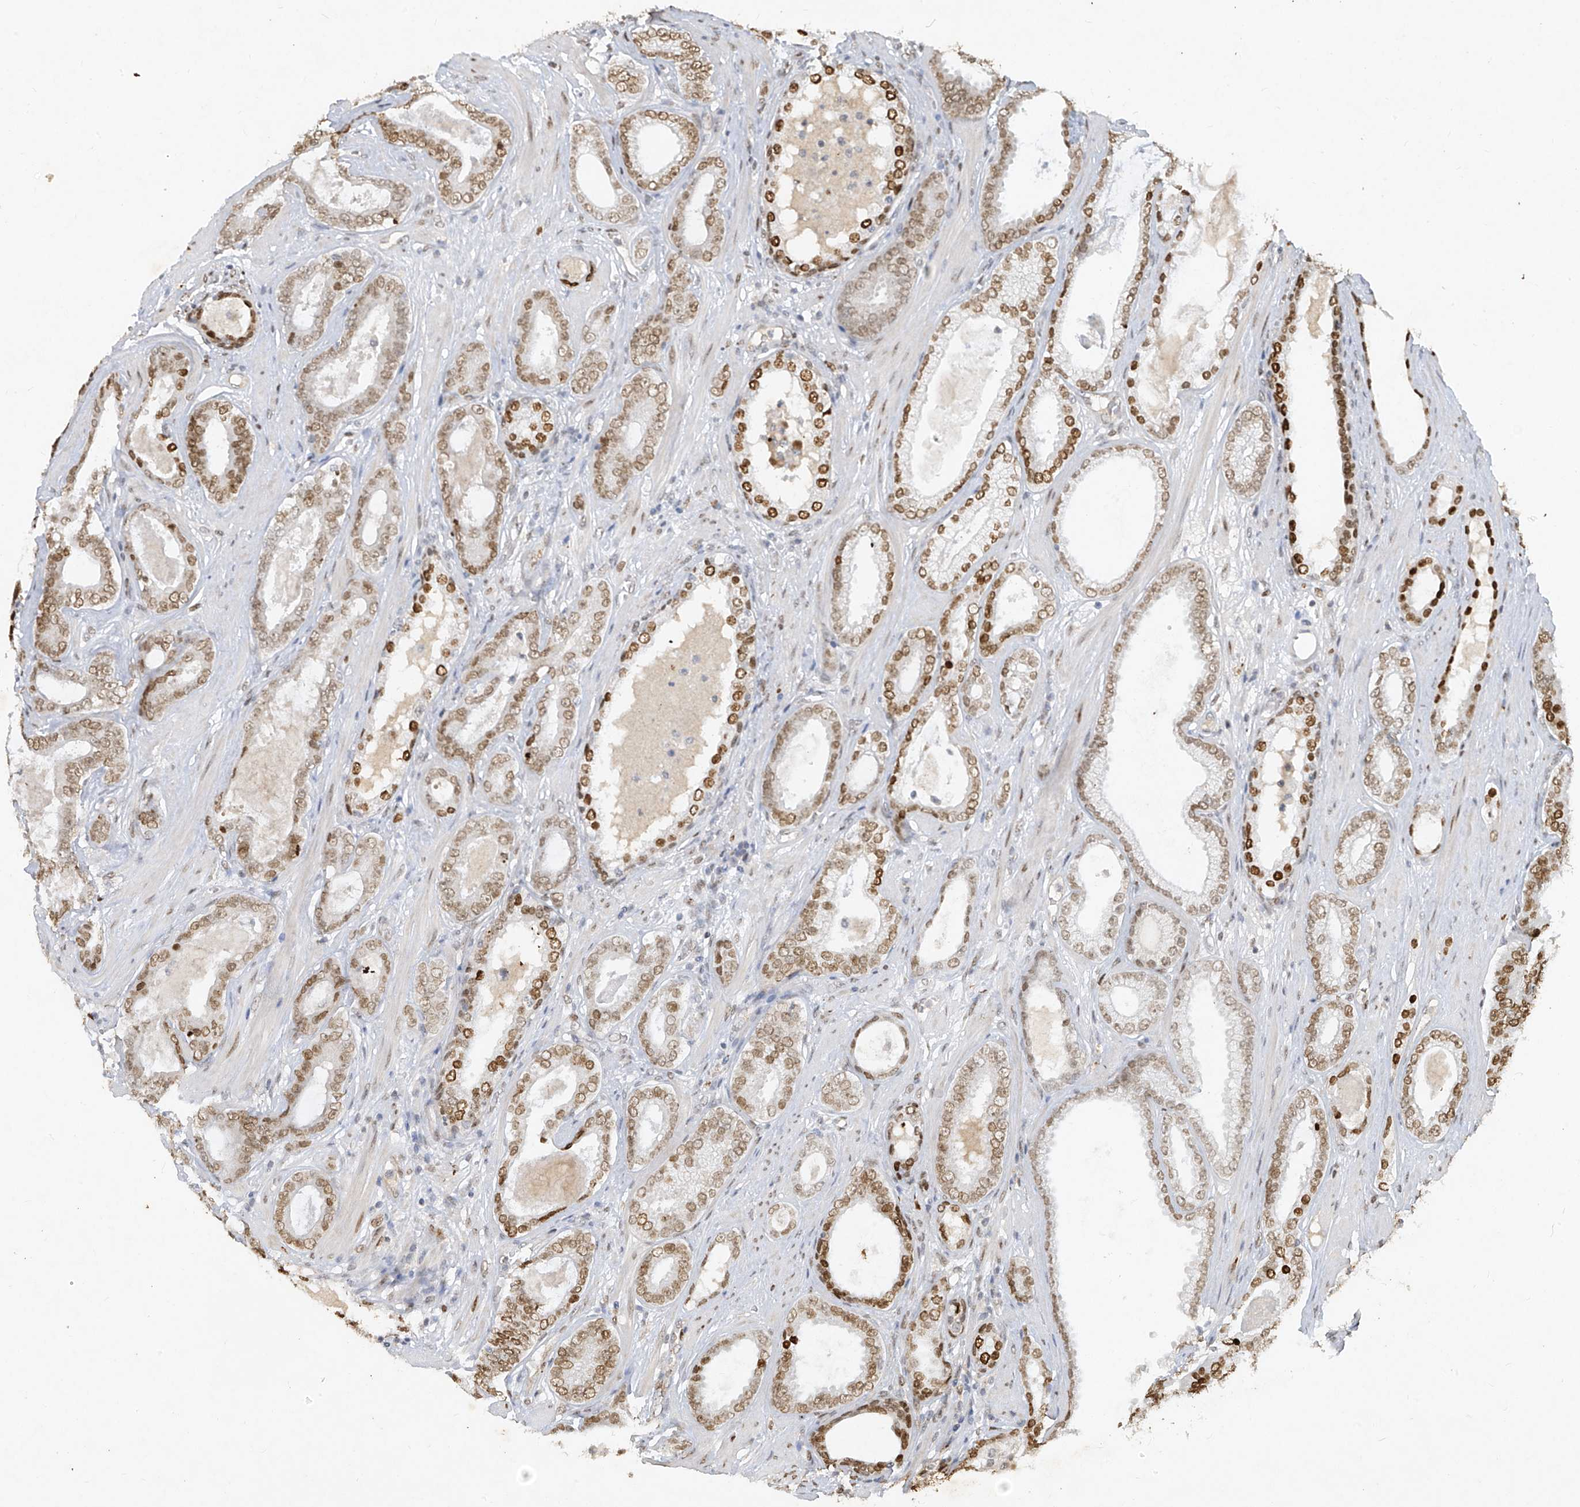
{"staining": {"intensity": "moderate", "quantity": ">75%", "location": "nuclear"}, "tissue": "prostate cancer", "cell_type": "Tumor cells", "image_type": "cancer", "snomed": [{"axis": "morphology", "description": "Adenocarcinoma, High grade"}, {"axis": "topography", "description": "Prostate"}], "caption": "There is medium levels of moderate nuclear positivity in tumor cells of prostate cancer (adenocarcinoma (high-grade)), as demonstrated by immunohistochemical staining (brown color).", "gene": "ATRIP", "patient": {"sex": "male", "age": 60}}